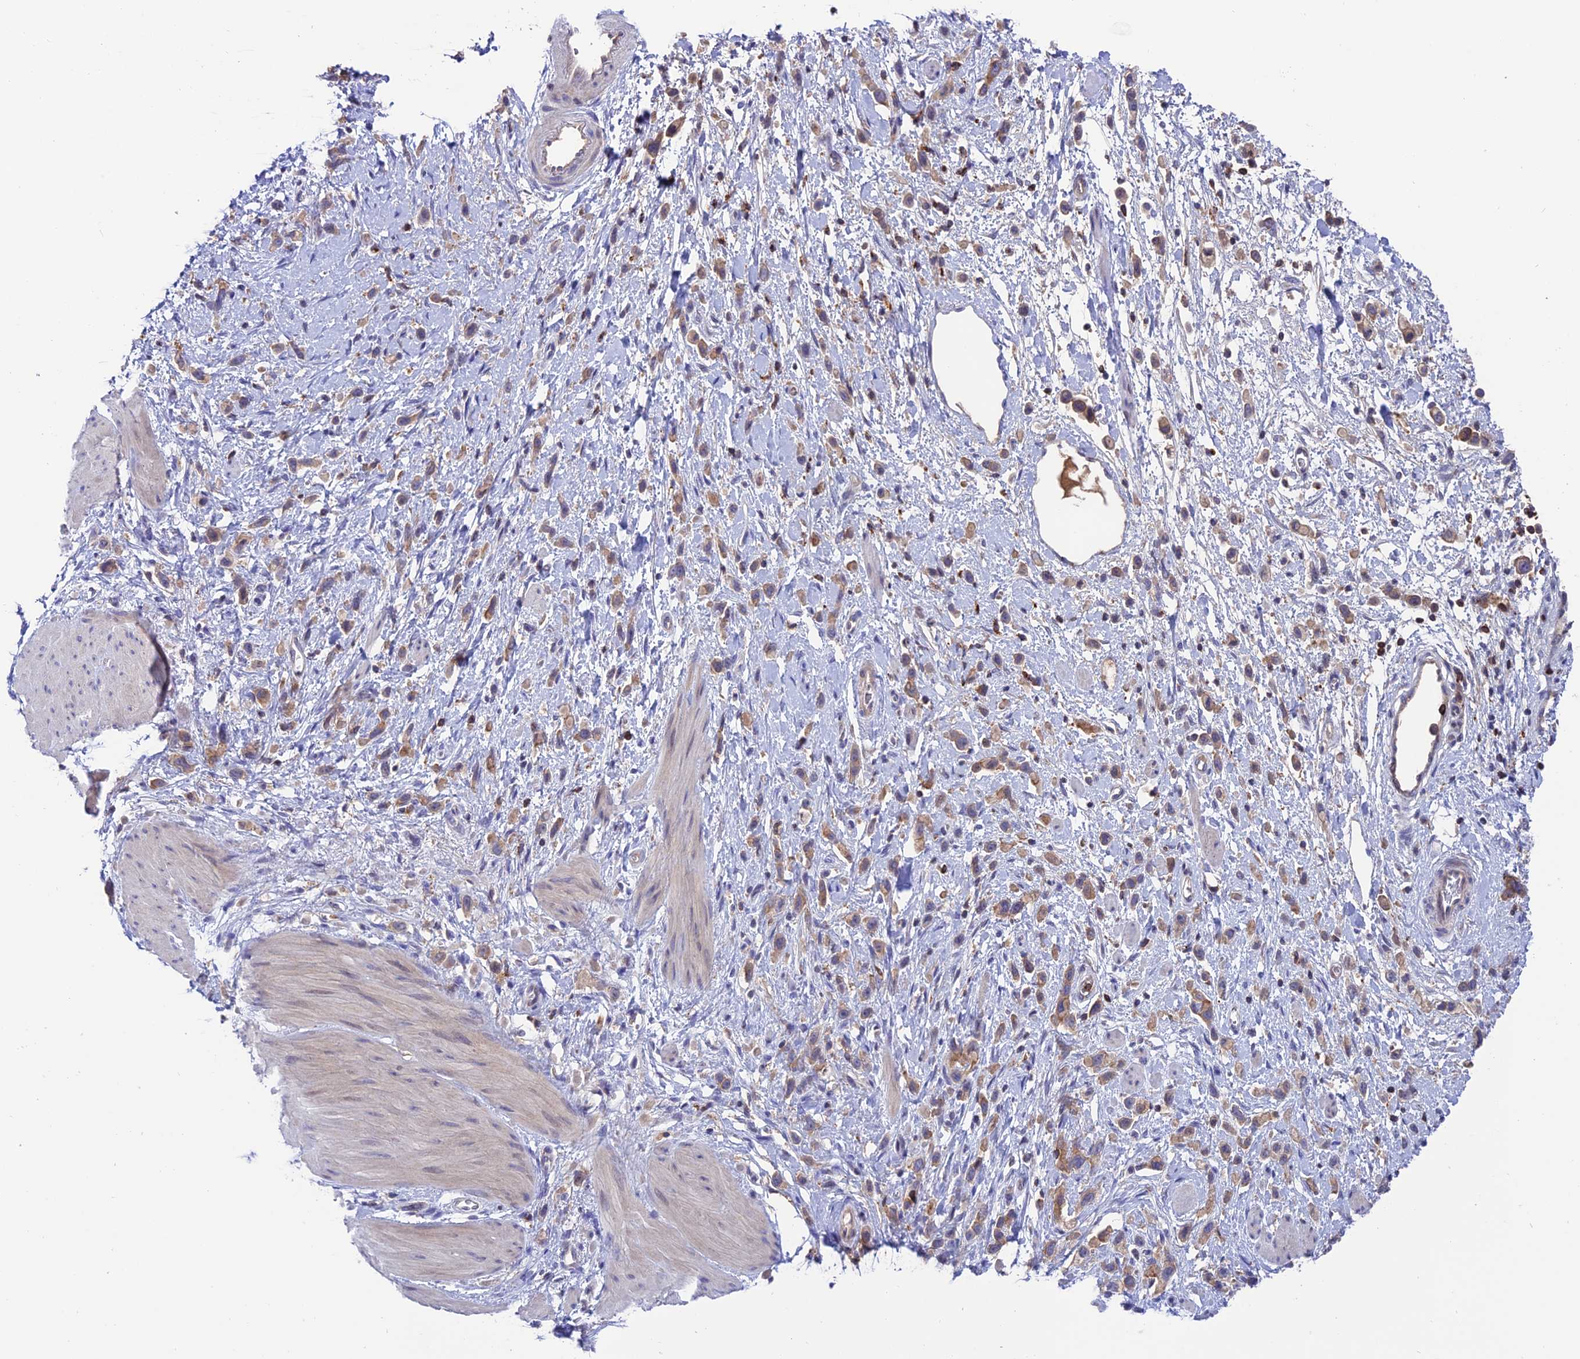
{"staining": {"intensity": "weak", "quantity": ">75%", "location": "cytoplasmic/membranous"}, "tissue": "stomach cancer", "cell_type": "Tumor cells", "image_type": "cancer", "snomed": [{"axis": "morphology", "description": "Adenocarcinoma, NOS"}, {"axis": "topography", "description": "Stomach"}], "caption": "This is a histology image of immunohistochemistry staining of adenocarcinoma (stomach), which shows weak positivity in the cytoplasmic/membranous of tumor cells.", "gene": "ARHGEF18", "patient": {"sex": "female", "age": 65}}